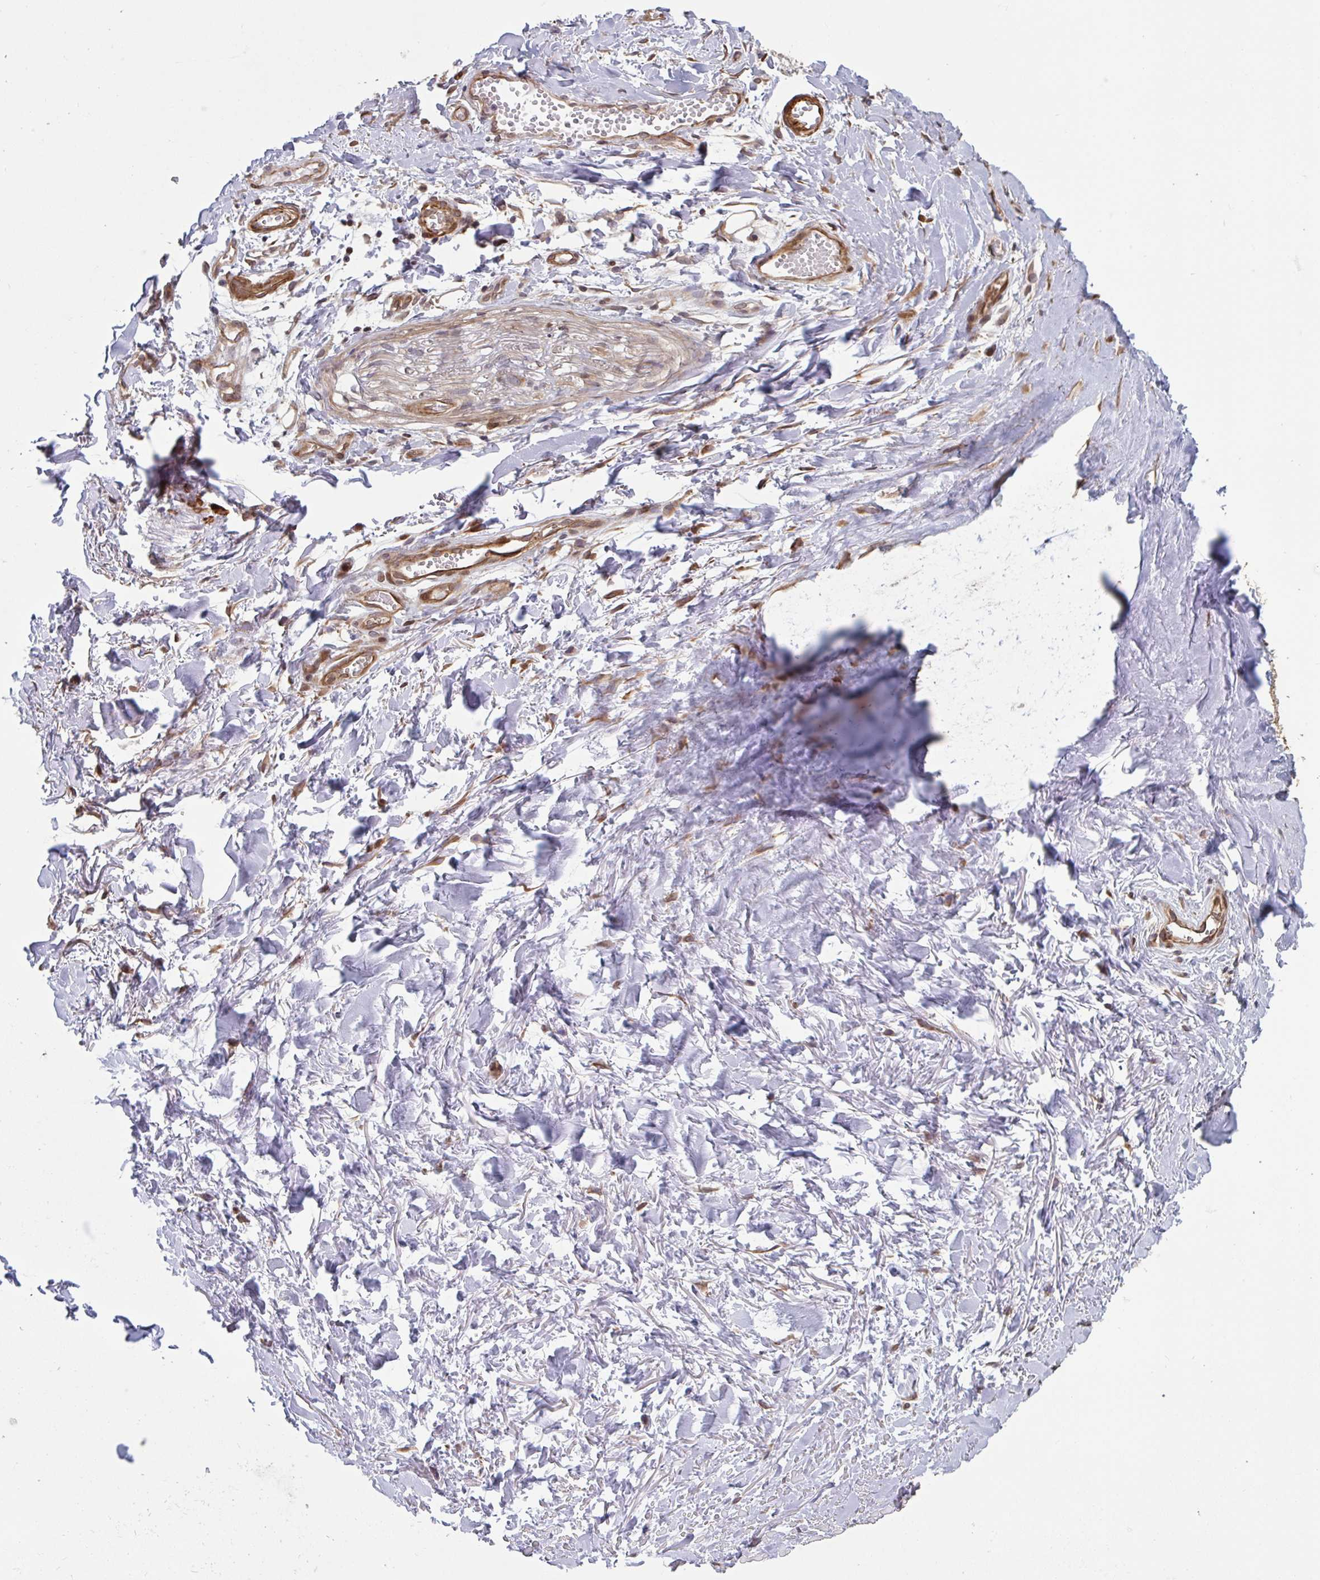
{"staining": {"intensity": "negative", "quantity": "none", "location": "none"}, "tissue": "adipose tissue", "cell_type": "Adipocytes", "image_type": "normal", "snomed": [{"axis": "morphology", "description": "Normal tissue, NOS"}, {"axis": "topography", "description": "Cartilage tissue"}, {"axis": "topography", "description": "Nasopharynx"}, {"axis": "topography", "description": "Thyroid gland"}], "caption": "This is an immunohistochemistry image of benign adipose tissue. There is no staining in adipocytes.", "gene": "IPO5", "patient": {"sex": "male", "age": 63}}